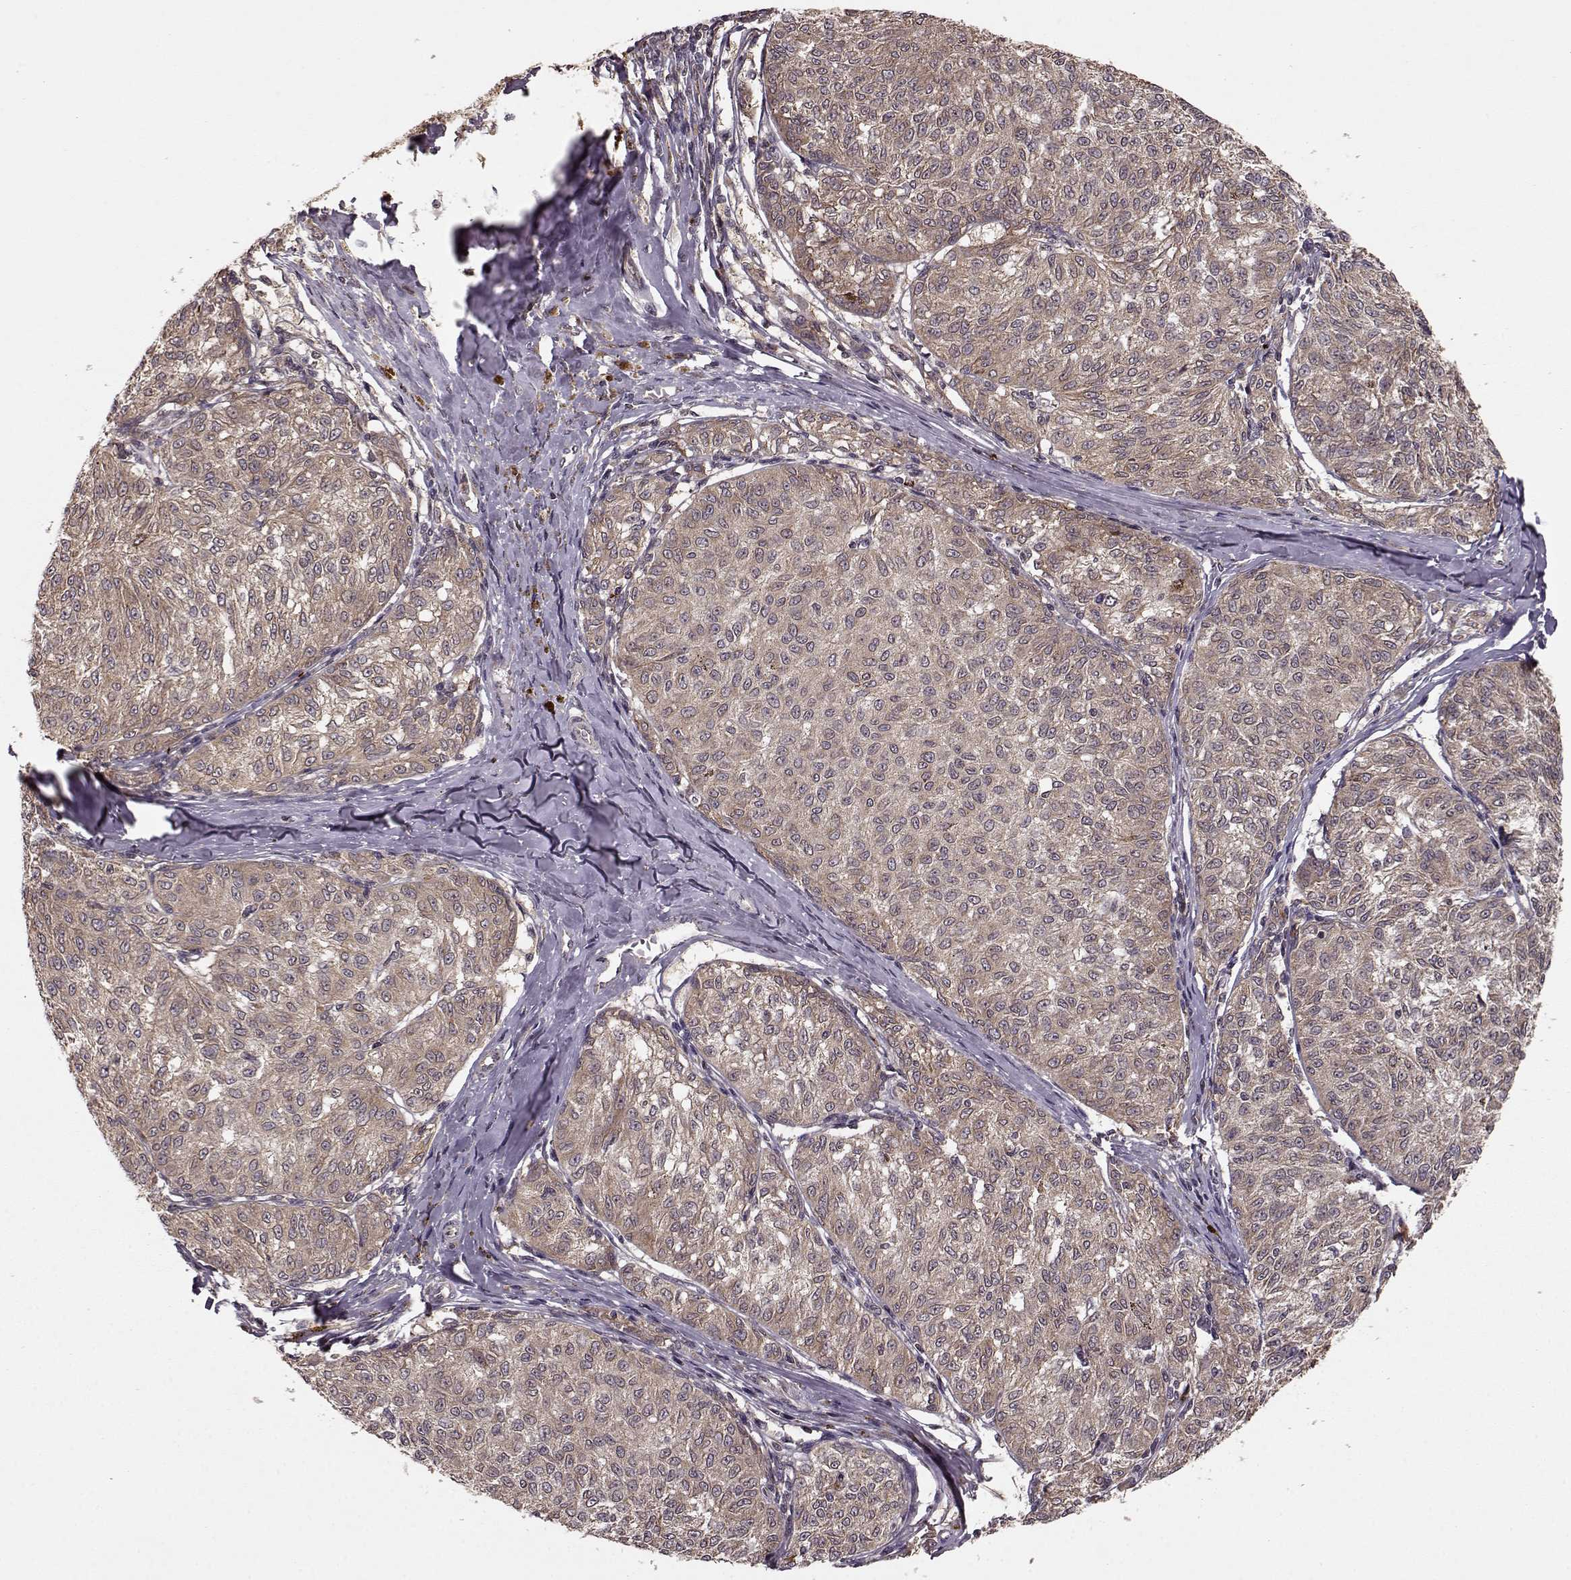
{"staining": {"intensity": "weak", "quantity": ">75%", "location": "cytoplasmic/membranous"}, "tissue": "melanoma", "cell_type": "Tumor cells", "image_type": "cancer", "snomed": [{"axis": "morphology", "description": "Malignant melanoma, NOS"}, {"axis": "topography", "description": "Skin"}], "caption": "Weak cytoplasmic/membranous protein expression is present in about >75% of tumor cells in melanoma.", "gene": "YIPF5", "patient": {"sex": "female", "age": 72}}